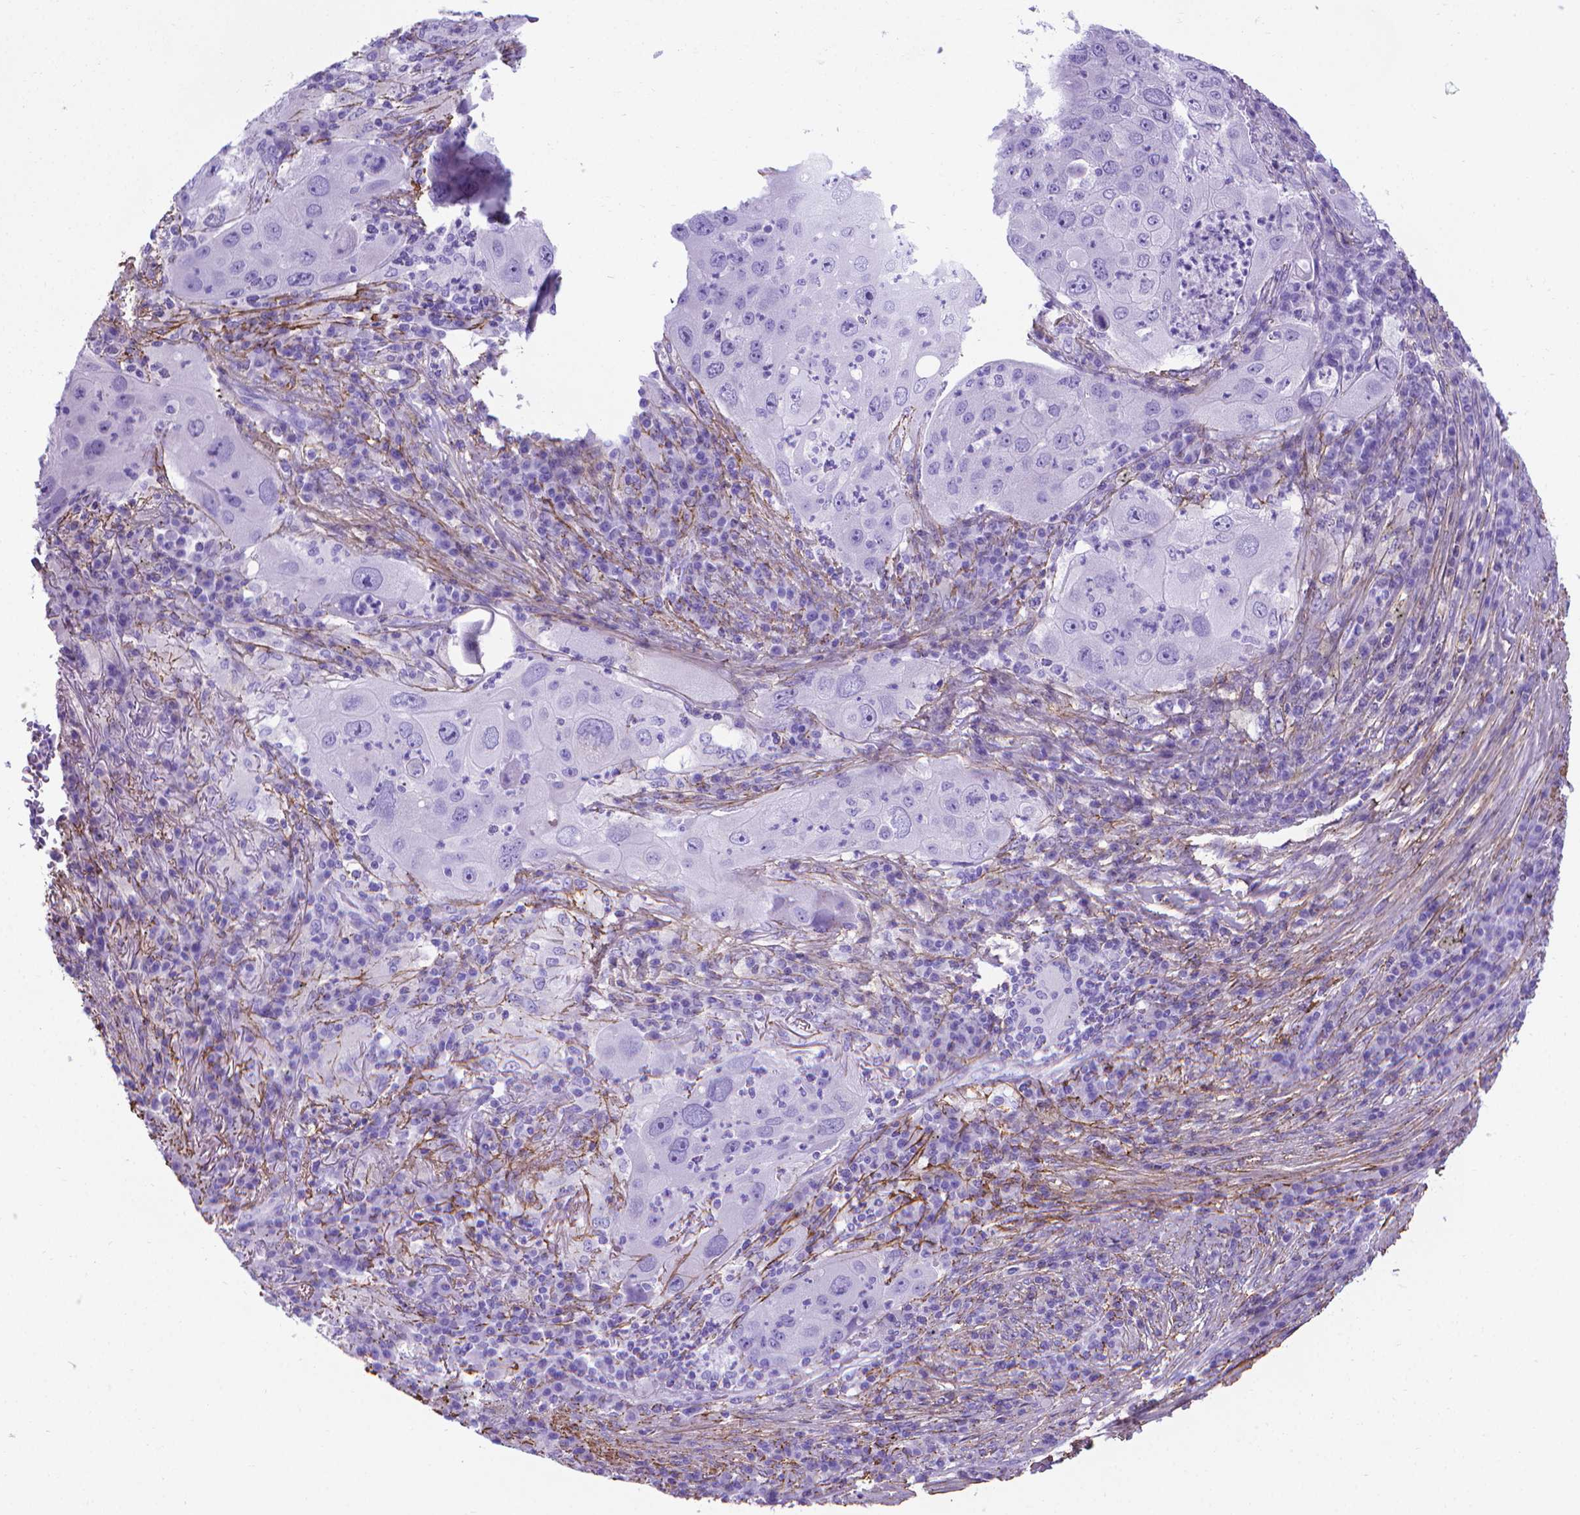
{"staining": {"intensity": "negative", "quantity": "none", "location": "none"}, "tissue": "lung cancer", "cell_type": "Tumor cells", "image_type": "cancer", "snomed": [{"axis": "morphology", "description": "Squamous cell carcinoma, NOS"}, {"axis": "topography", "description": "Lung"}], "caption": "Tumor cells show no significant expression in lung cancer.", "gene": "MFAP2", "patient": {"sex": "female", "age": 59}}